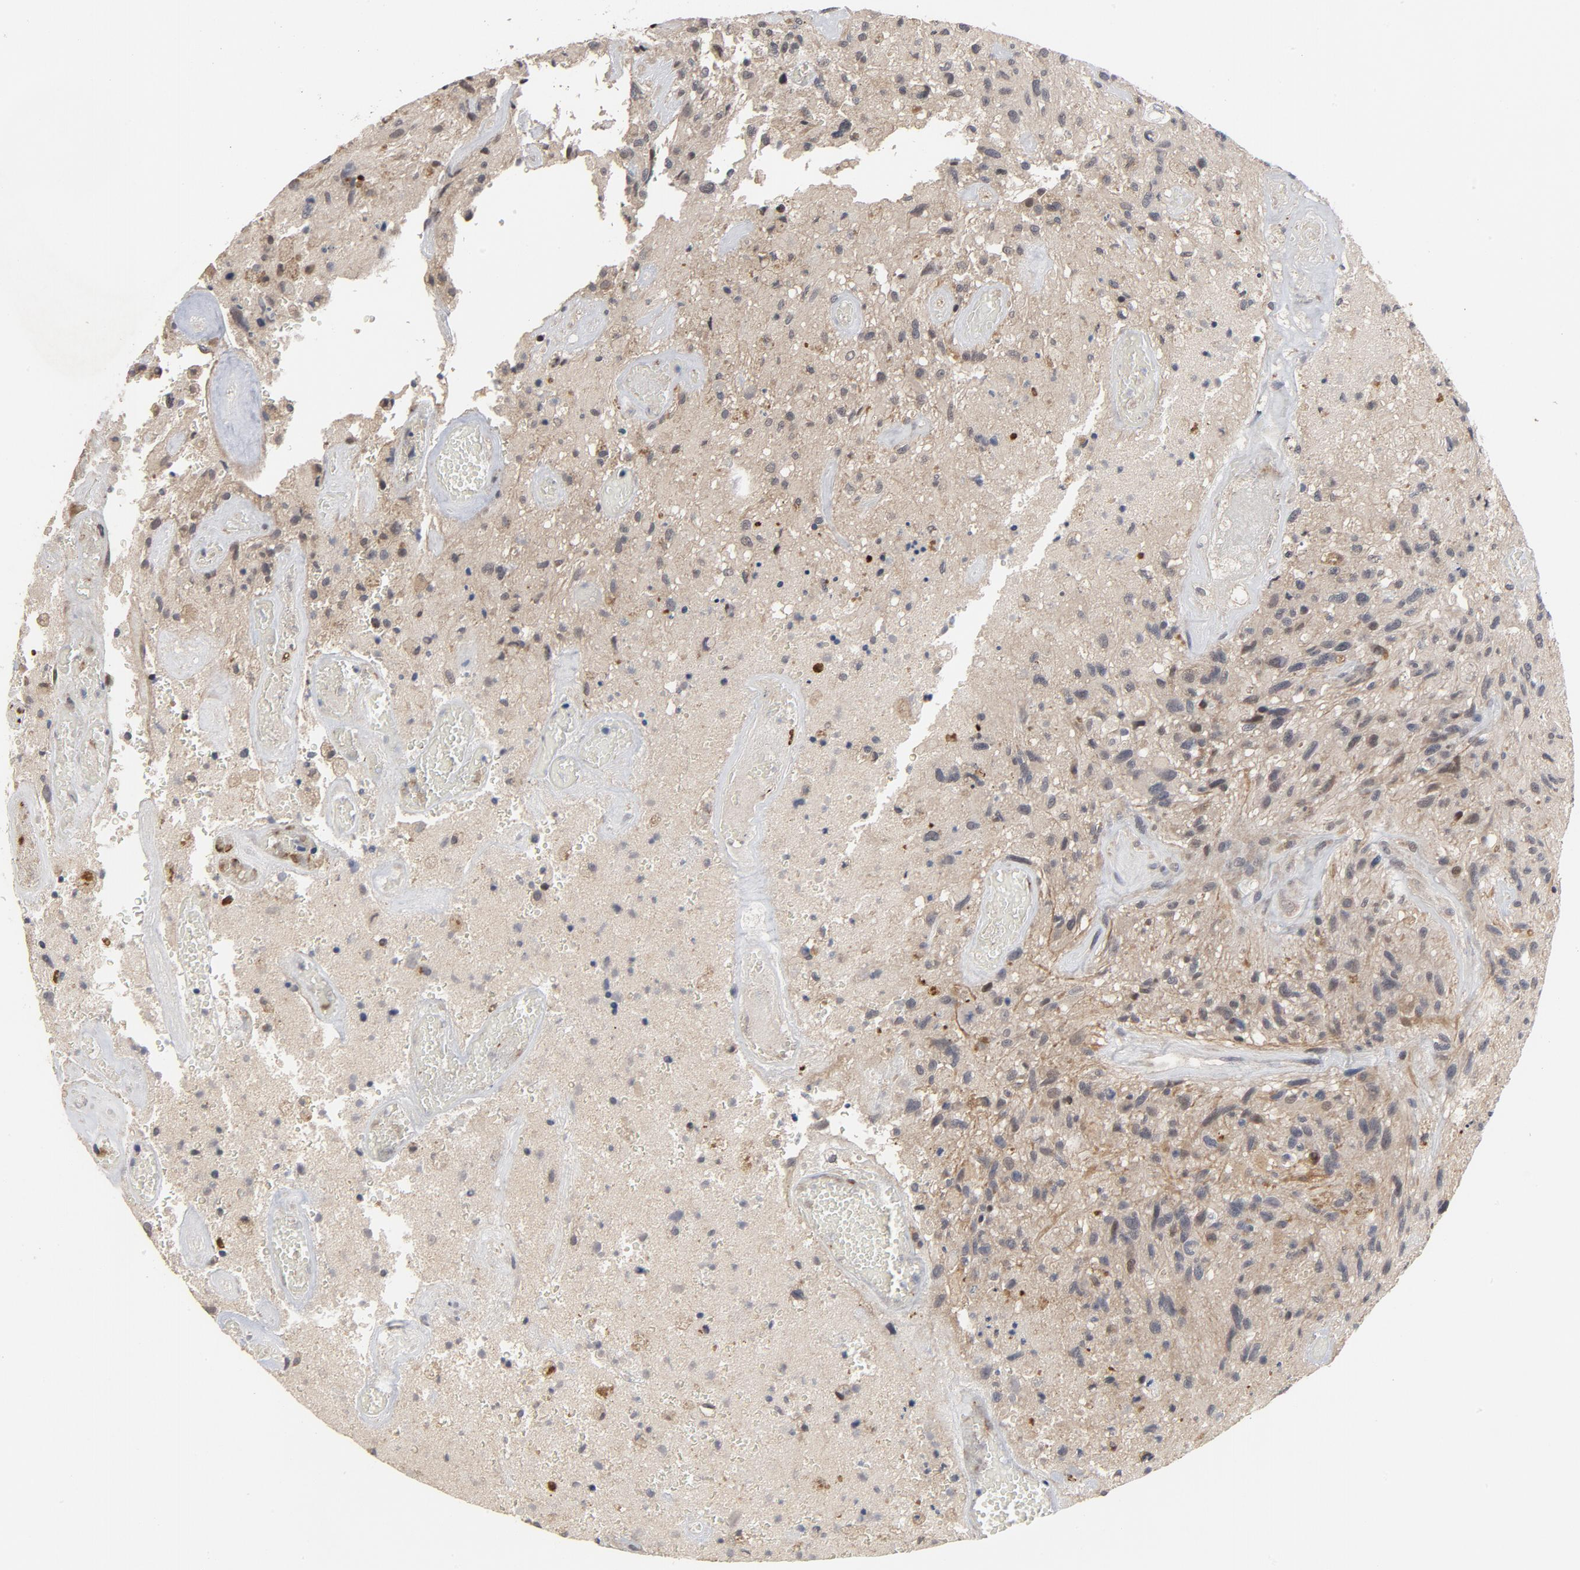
{"staining": {"intensity": "negative", "quantity": "none", "location": "none"}, "tissue": "glioma", "cell_type": "Tumor cells", "image_type": "cancer", "snomed": [{"axis": "morphology", "description": "Normal tissue, NOS"}, {"axis": "morphology", "description": "Glioma, malignant, High grade"}, {"axis": "topography", "description": "Cerebral cortex"}], "caption": "The immunohistochemistry (IHC) histopathology image has no significant expression in tumor cells of high-grade glioma (malignant) tissue.", "gene": "RTL5", "patient": {"sex": "male", "age": 75}}